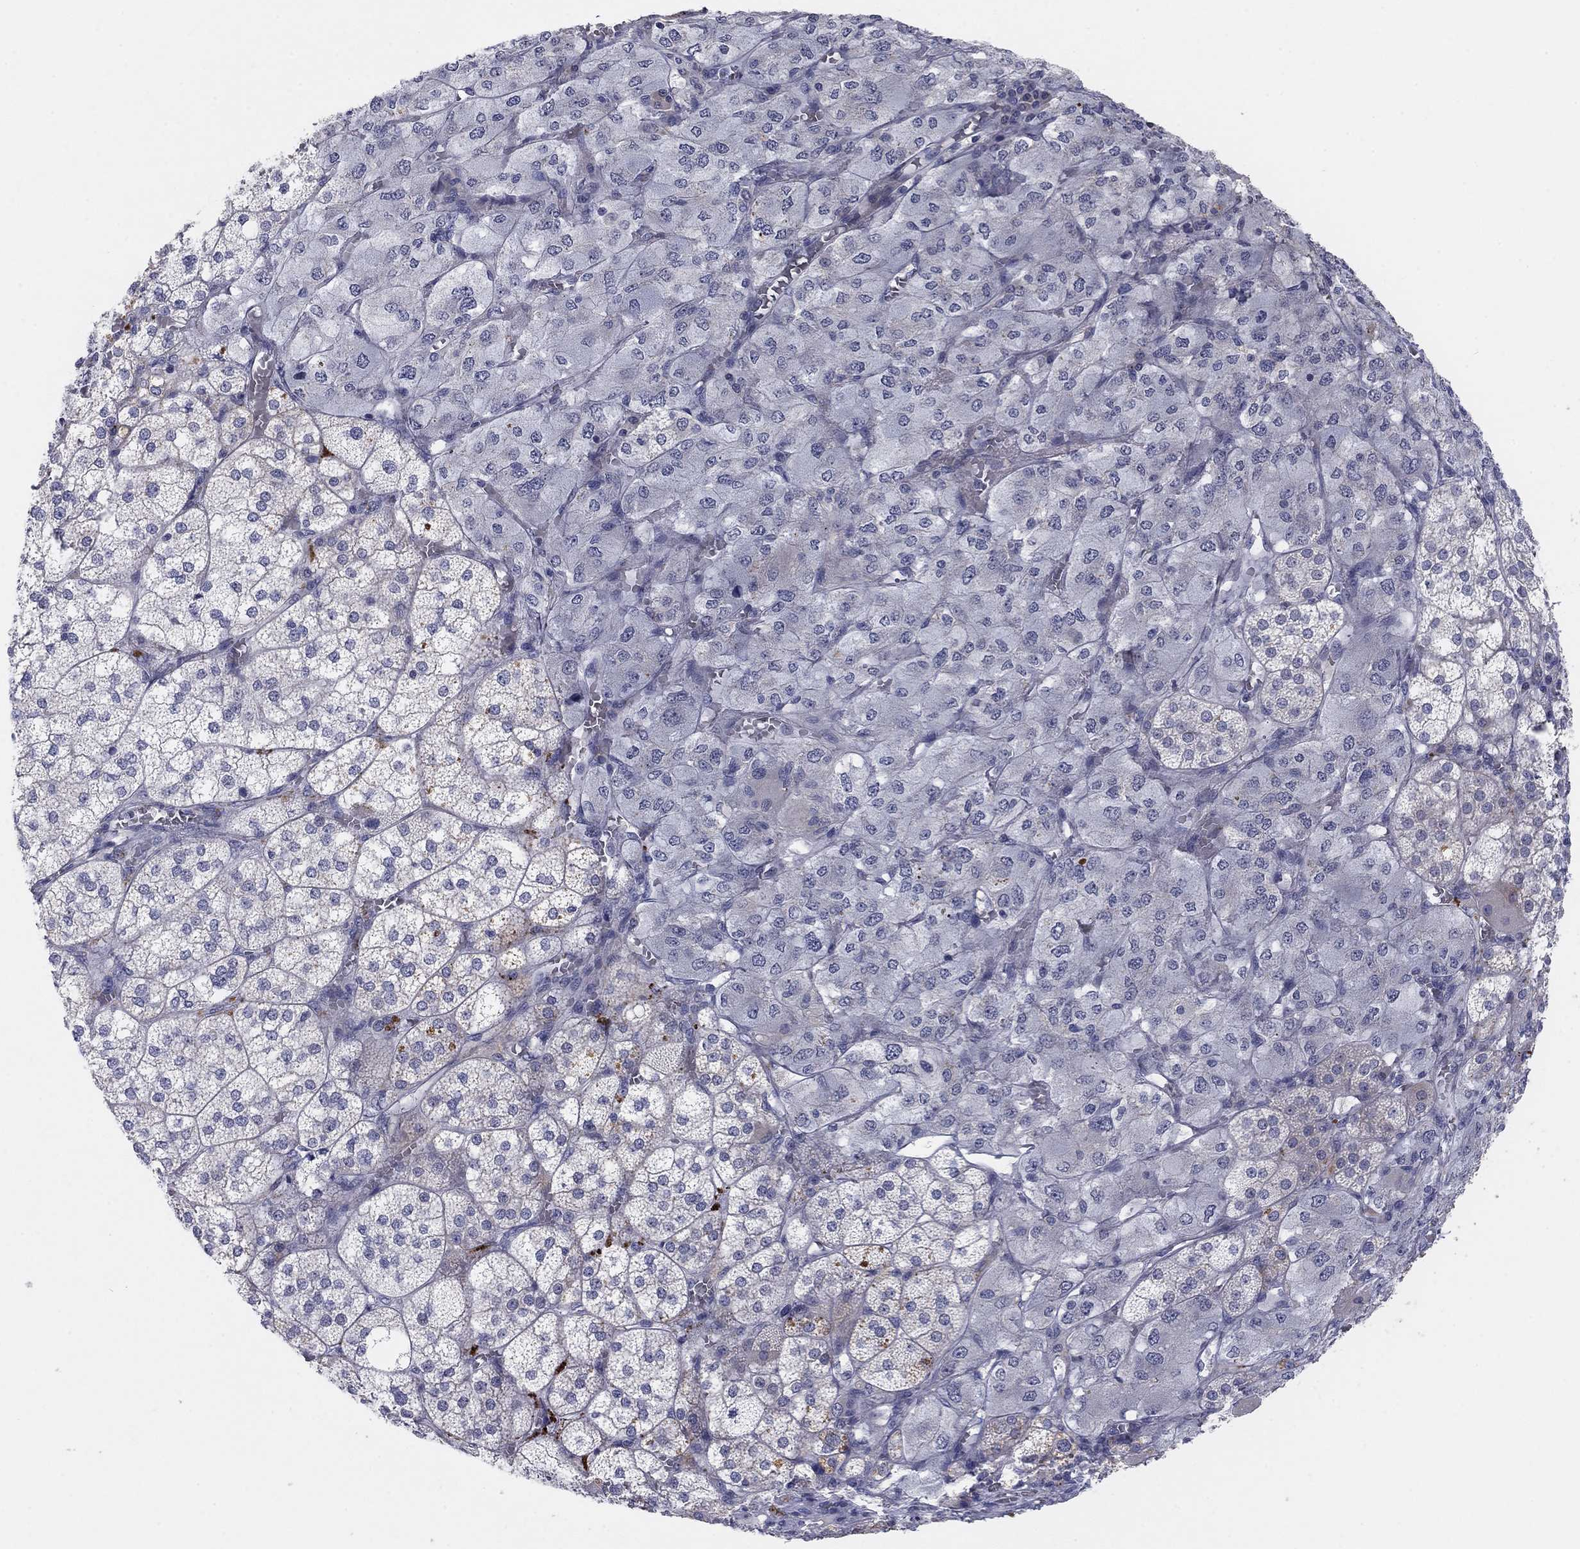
{"staining": {"intensity": "moderate", "quantity": "<25%", "location": "cytoplasmic/membranous"}, "tissue": "adrenal gland", "cell_type": "Glandular cells", "image_type": "normal", "snomed": [{"axis": "morphology", "description": "Normal tissue, NOS"}, {"axis": "topography", "description": "Adrenal gland"}], "caption": "Immunohistochemistry (IHC) micrograph of normal adrenal gland stained for a protein (brown), which demonstrates low levels of moderate cytoplasmic/membranous positivity in about <25% of glandular cells.", "gene": "AMN1", "patient": {"sex": "female", "age": 60}}